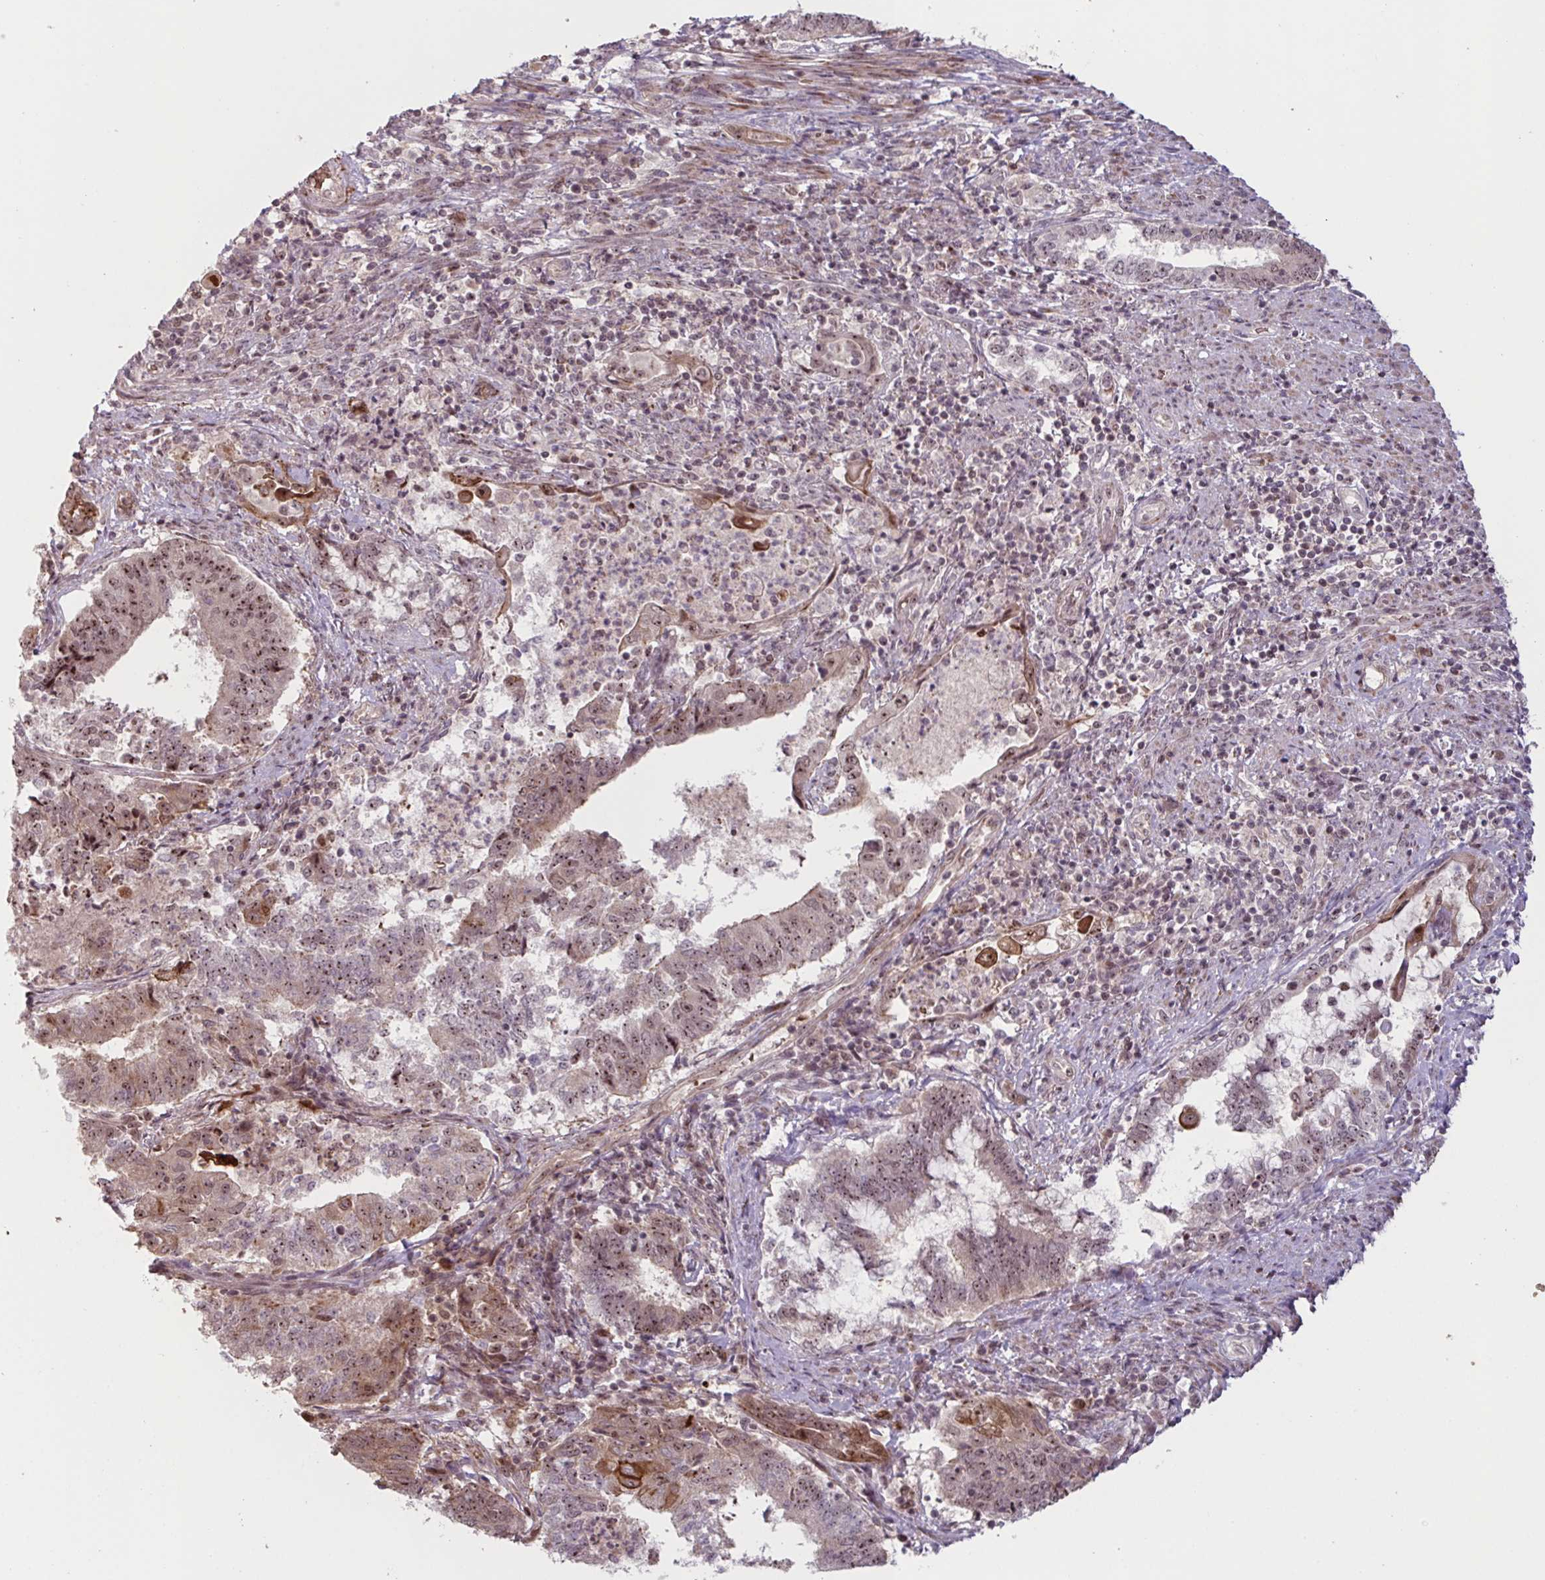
{"staining": {"intensity": "moderate", "quantity": ">75%", "location": "nuclear"}, "tissue": "endometrial cancer", "cell_type": "Tumor cells", "image_type": "cancer", "snomed": [{"axis": "morphology", "description": "Adenocarcinoma, NOS"}, {"axis": "topography", "description": "Endometrium"}], "caption": "Adenocarcinoma (endometrial) tissue demonstrates moderate nuclear staining in about >75% of tumor cells, visualized by immunohistochemistry.", "gene": "NLRP13", "patient": {"sex": "female", "age": 65}}